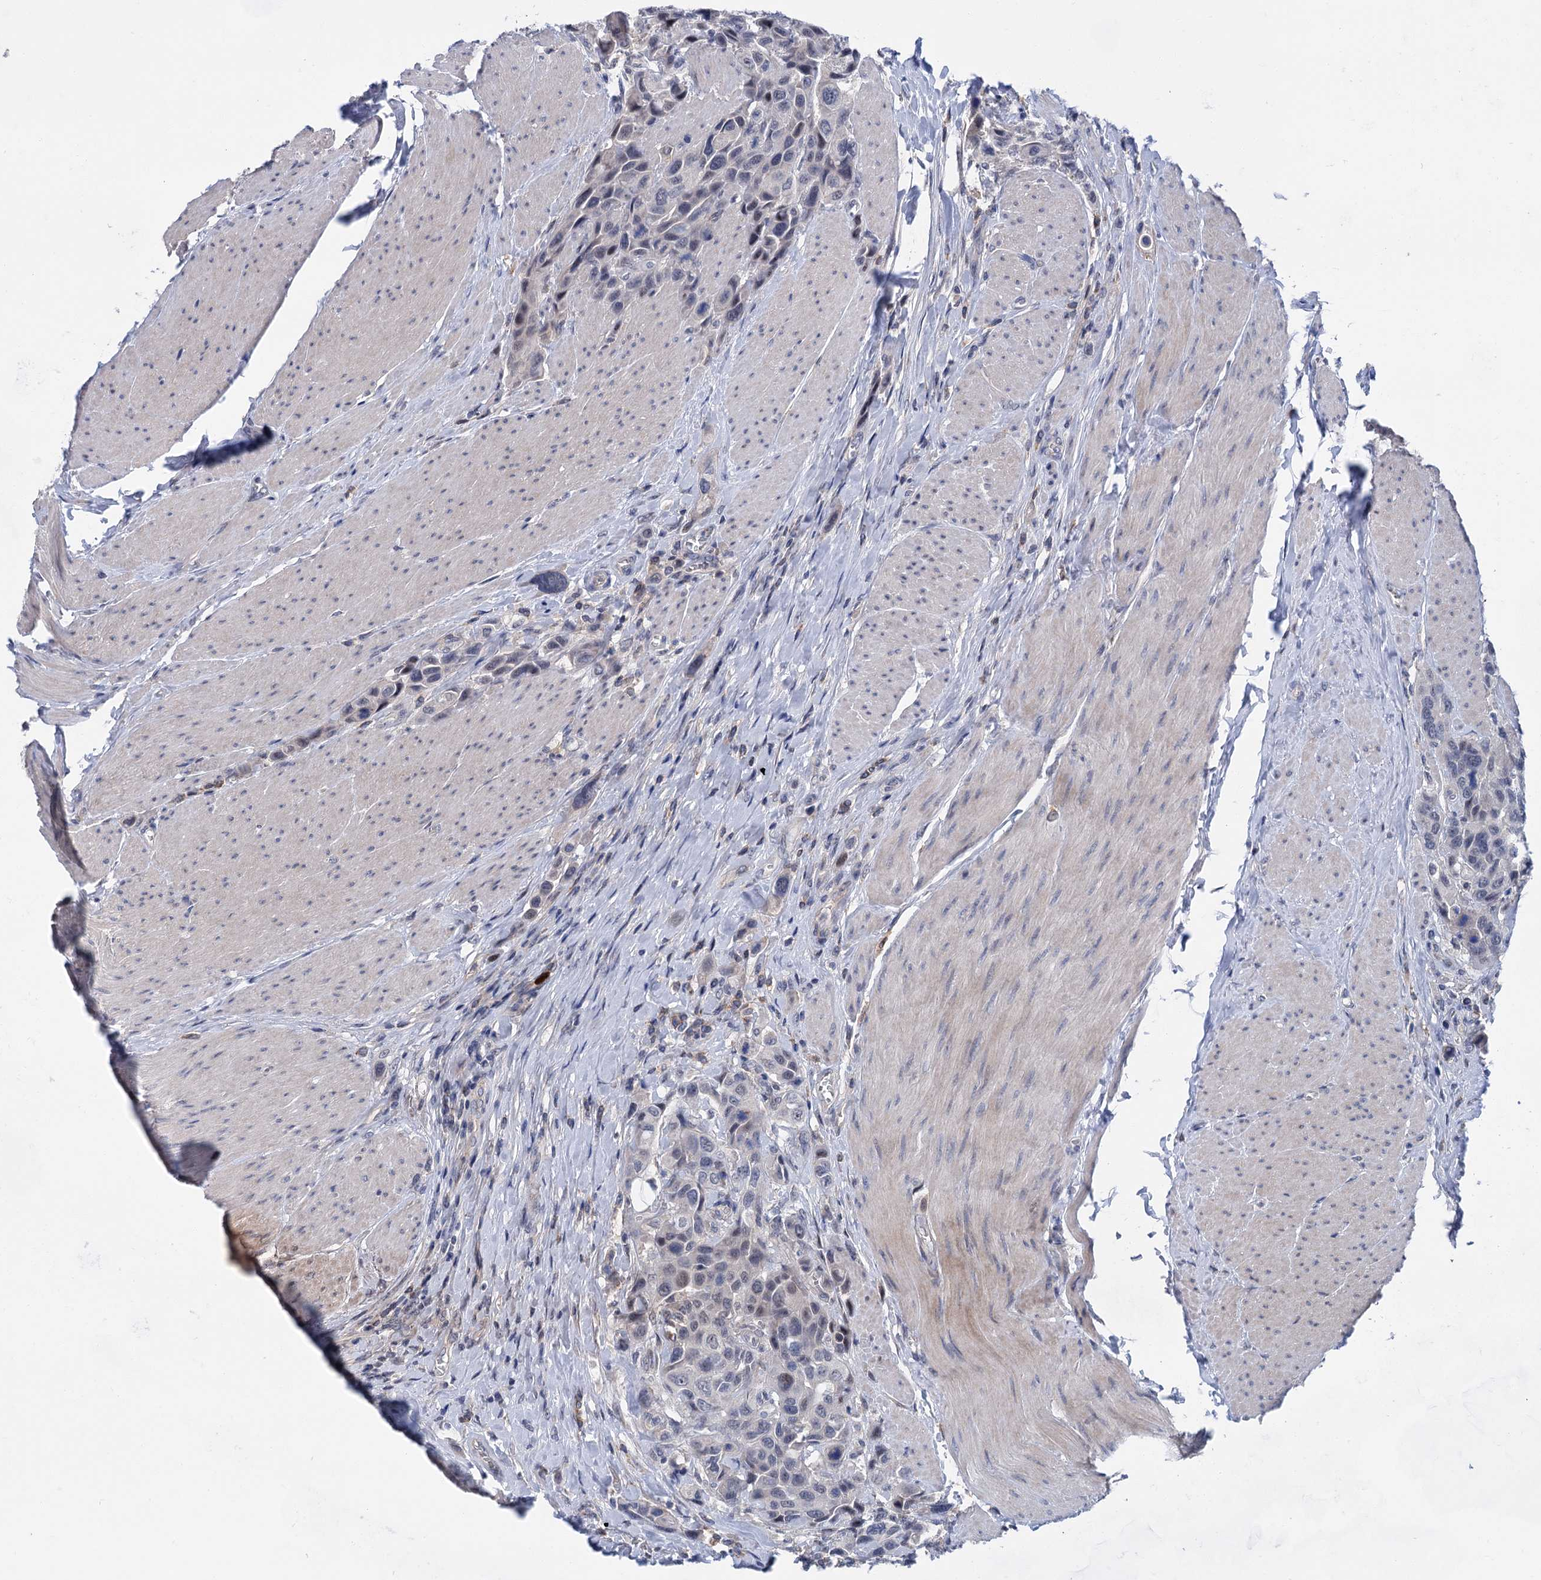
{"staining": {"intensity": "negative", "quantity": "none", "location": "none"}, "tissue": "urothelial cancer", "cell_type": "Tumor cells", "image_type": "cancer", "snomed": [{"axis": "morphology", "description": "Urothelial carcinoma, High grade"}, {"axis": "topography", "description": "Urinary bladder"}], "caption": "Urothelial cancer stained for a protein using immunohistochemistry displays no staining tumor cells.", "gene": "MORN3", "patient": {"sex": "male", "age": 50}}